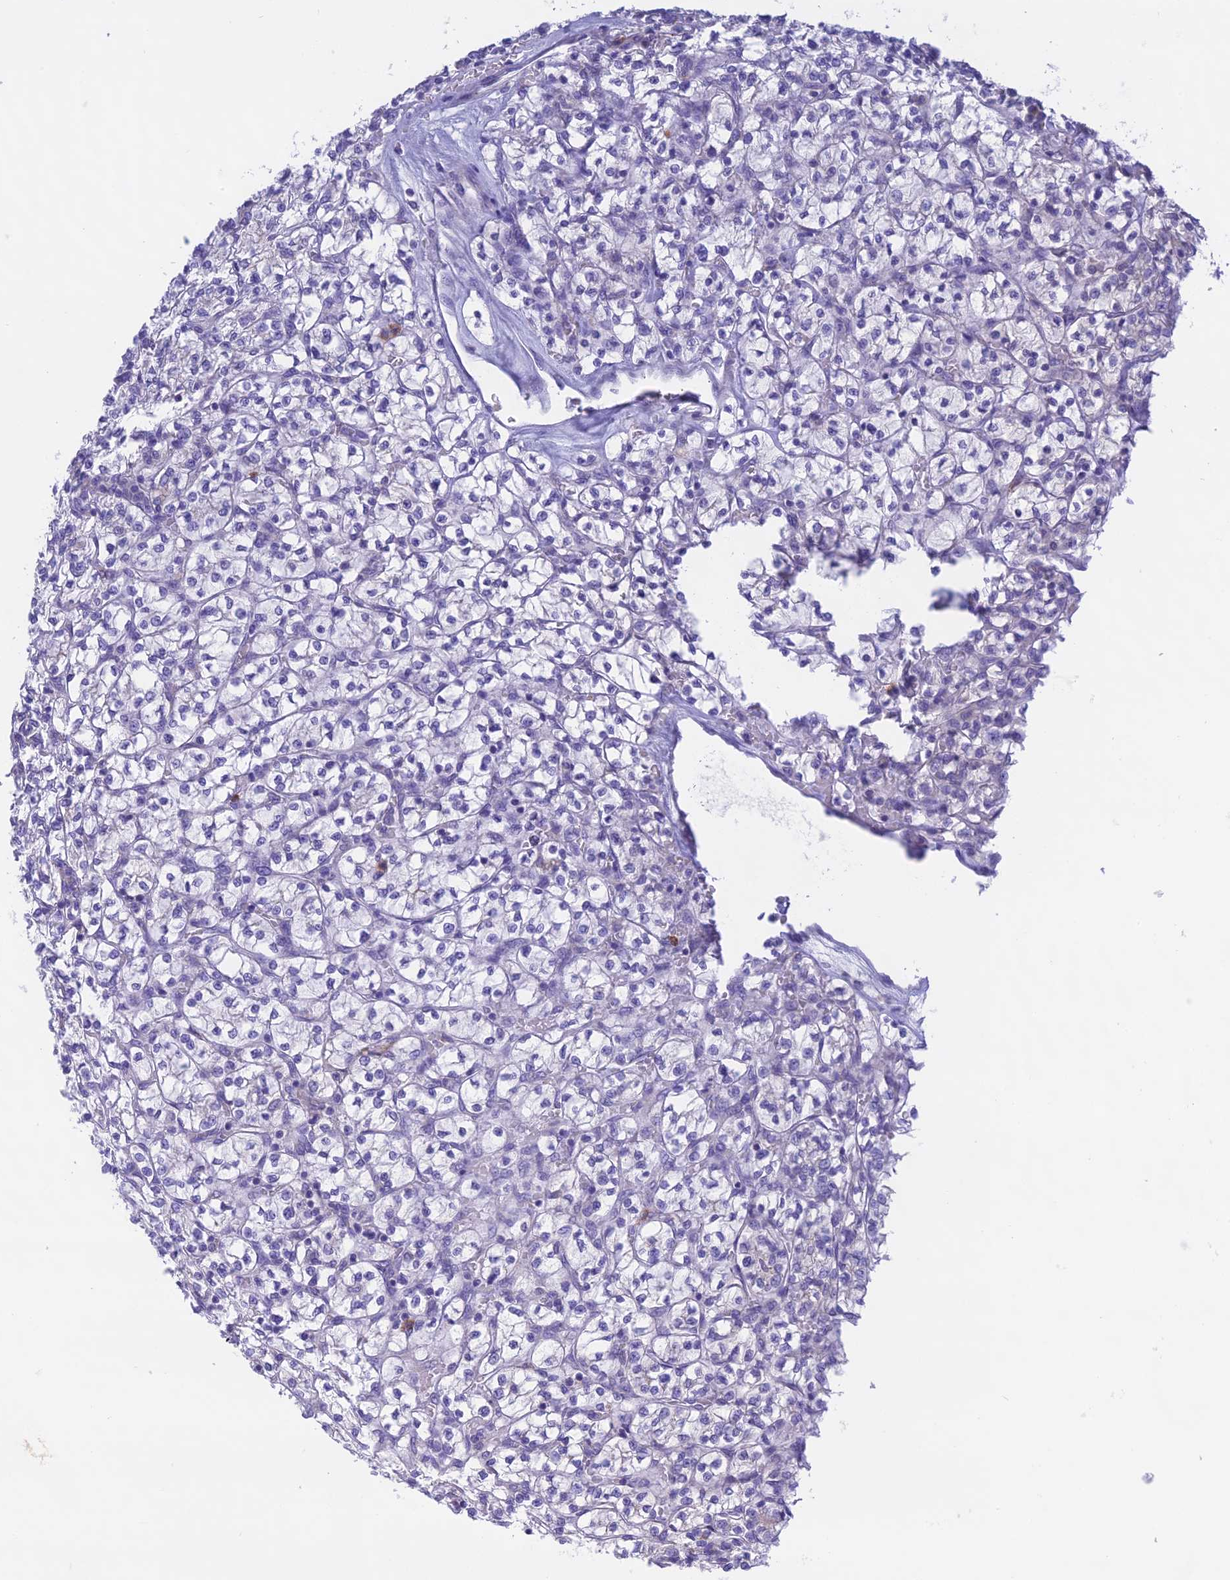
{"staining": {"intensity": "negative", "quantity": "none", "location": "none"}, "tissue": "renal cancer", "cell_type": "Tumor cells", "image_type": "cancer", "snomed": [{"axis": "morphology", "description": "Adenocarcinoma, NOS"}, {"axis": "topography", "description": "Kidney"}], "caption": "Tumor cells are negative for brown protein staining in renal cancer.", "gene": "KIAA0408", "patient": {"sex": "female", "age": 64}}